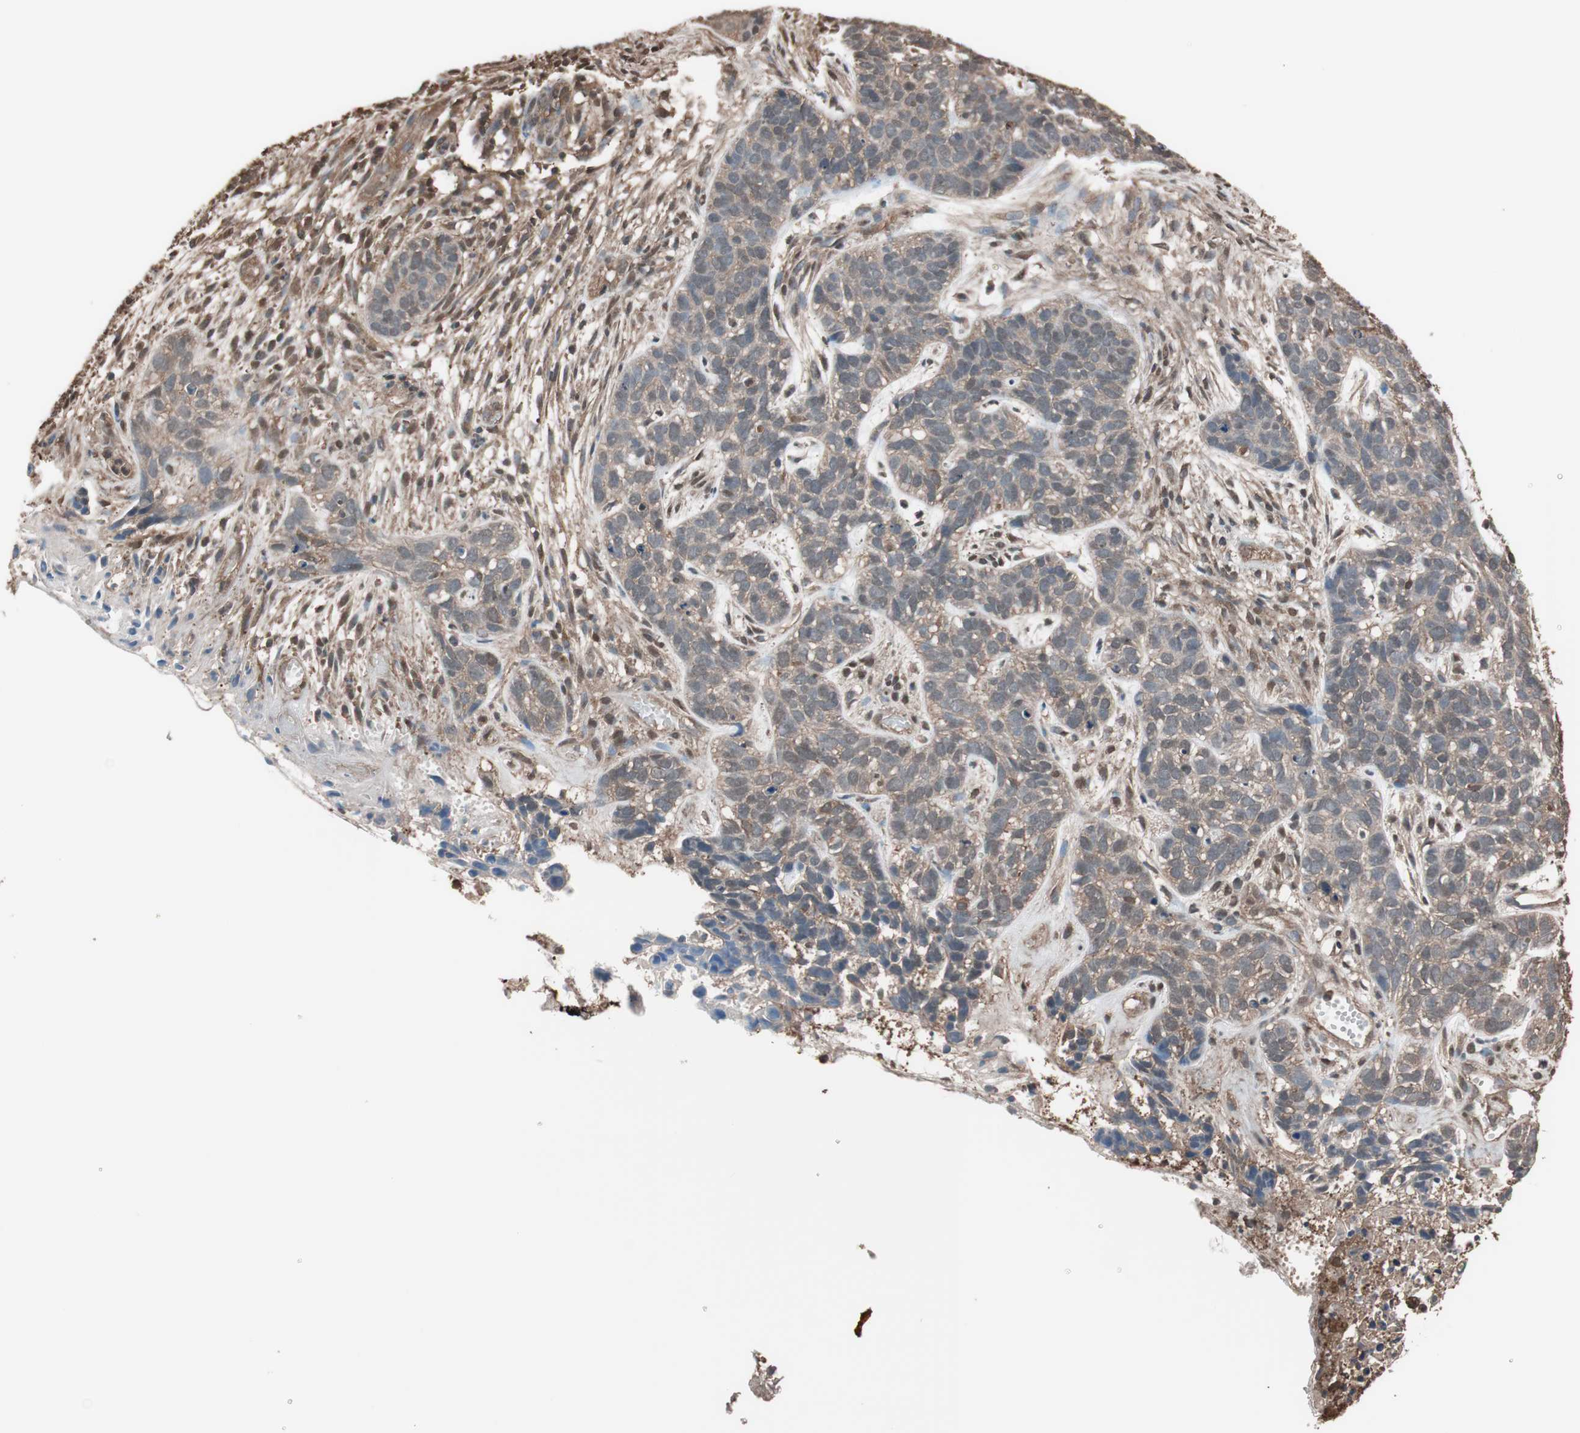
{"staining": {"intensity": "weak", "quantity": ">75%", "location": "cytoplasmic/membranous"}, "tissue": "skin cancer", "cell_type": "Tumor cells", "image_type": "cancer", "snomed": [{"axis": "morphology", "description": "Basal cell carcinoma"}, {"axis": "topography", "description": "Skin"}], "caption": "DAB (3,3'-diaminobenzidine) immunohistochemical staining of human skin cancer displays weak cytoplasmic/membranous protein staining in approximately >75% of tumor cells. (brown staining indicates protein expression, while blue staining denotes nuclei).", "gene": "CALM2", "patient": {"sex": "male", "age": 87}}